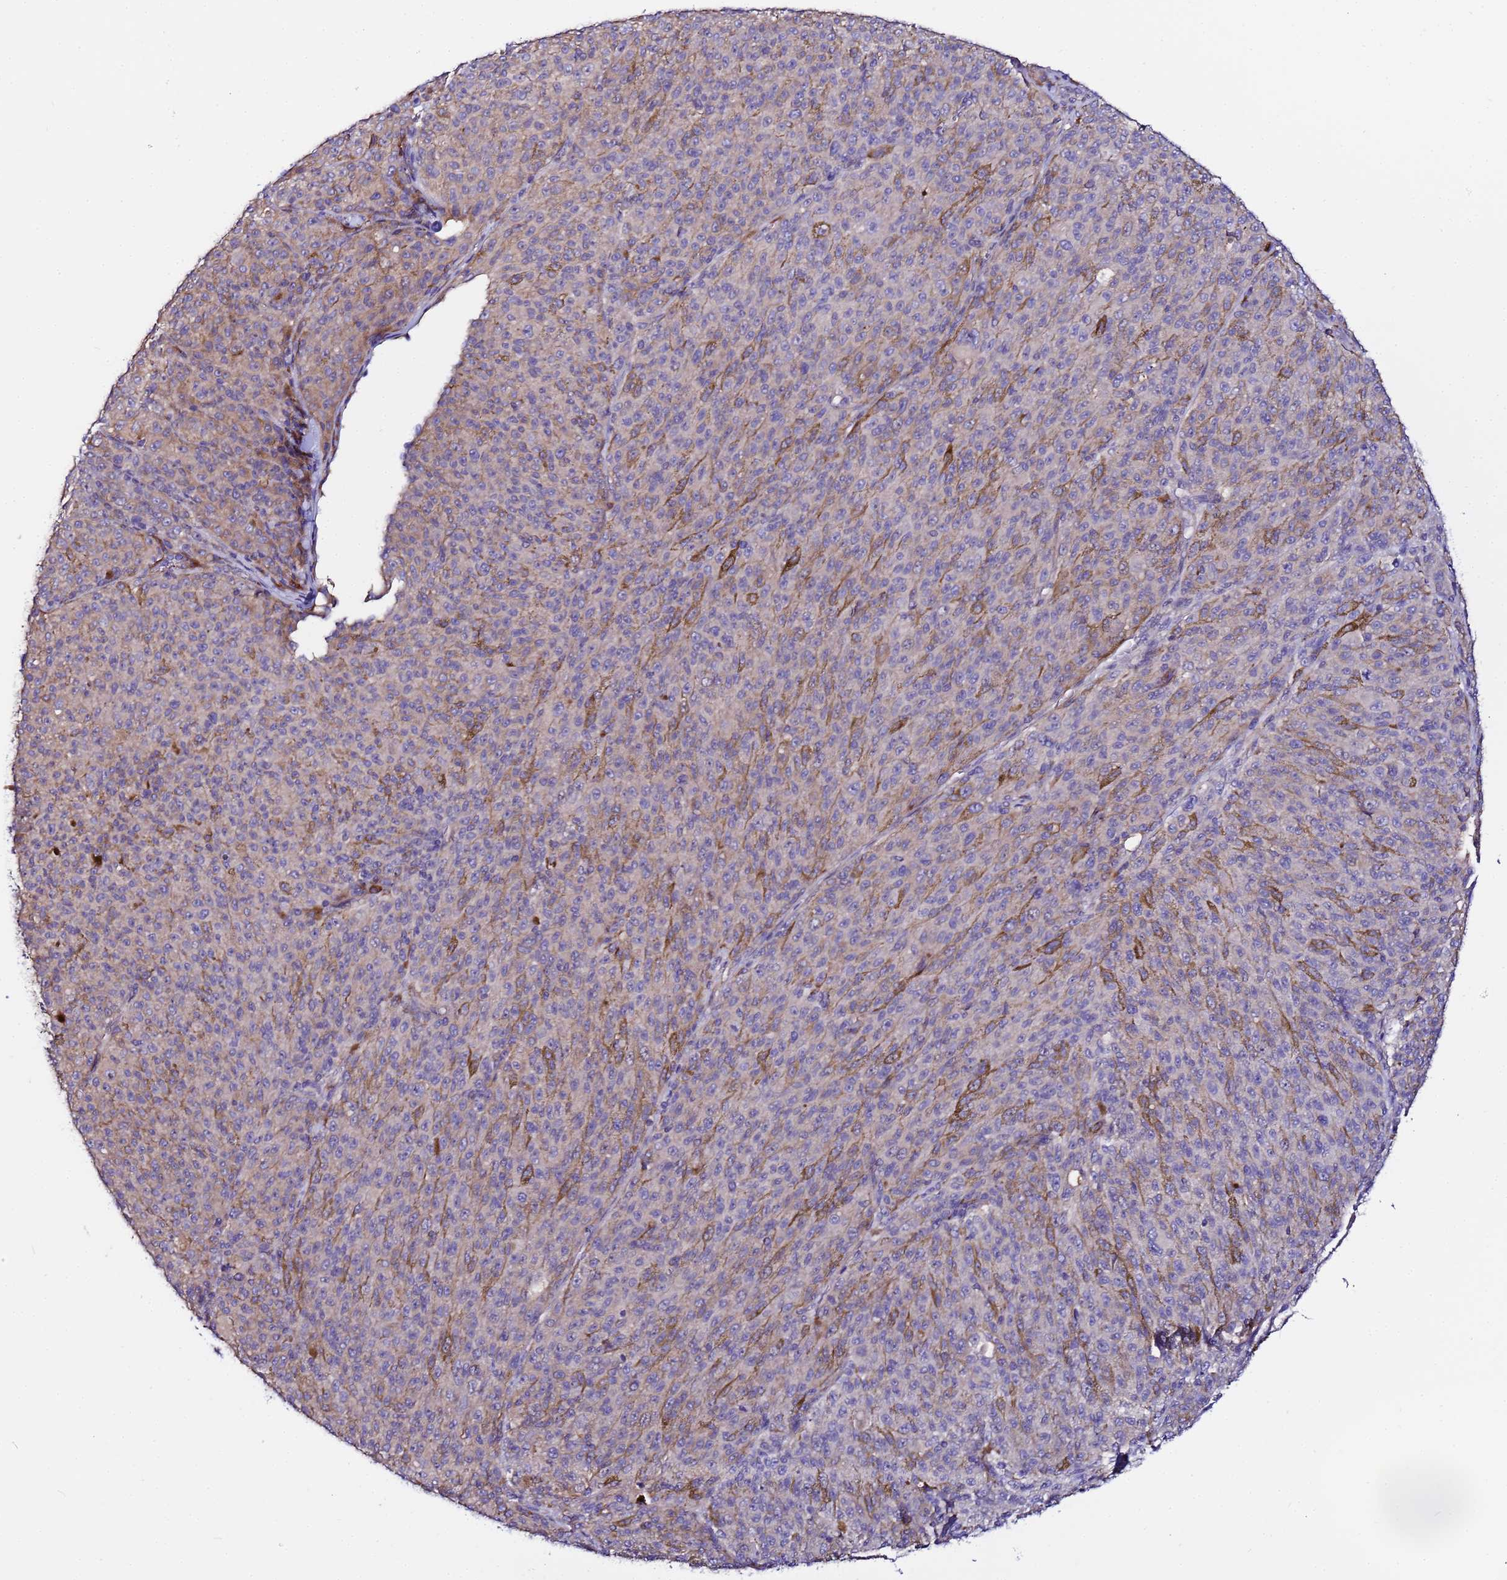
{"staining": {"intensity": "negative", "quantity": "none", "location": "none"}, "tissue": "melanoma", "cell_type": "Tumor cells", "image_type": "cancer", "snomed": [{"axis": "morphology", "description": "Malignant melanoma, NOS"}, {"axis": "topography", "description": "Skin"}], "caption": "A photomicrograph of malignant melanoma stained for a protein displays no brown staining in tumor cells. The staining is performed using DAB brown chromogen with nuclei counter-stained in using hematoxylin.", "gene": "JRKL", "patient": {"sex": "female", "age": 52}}